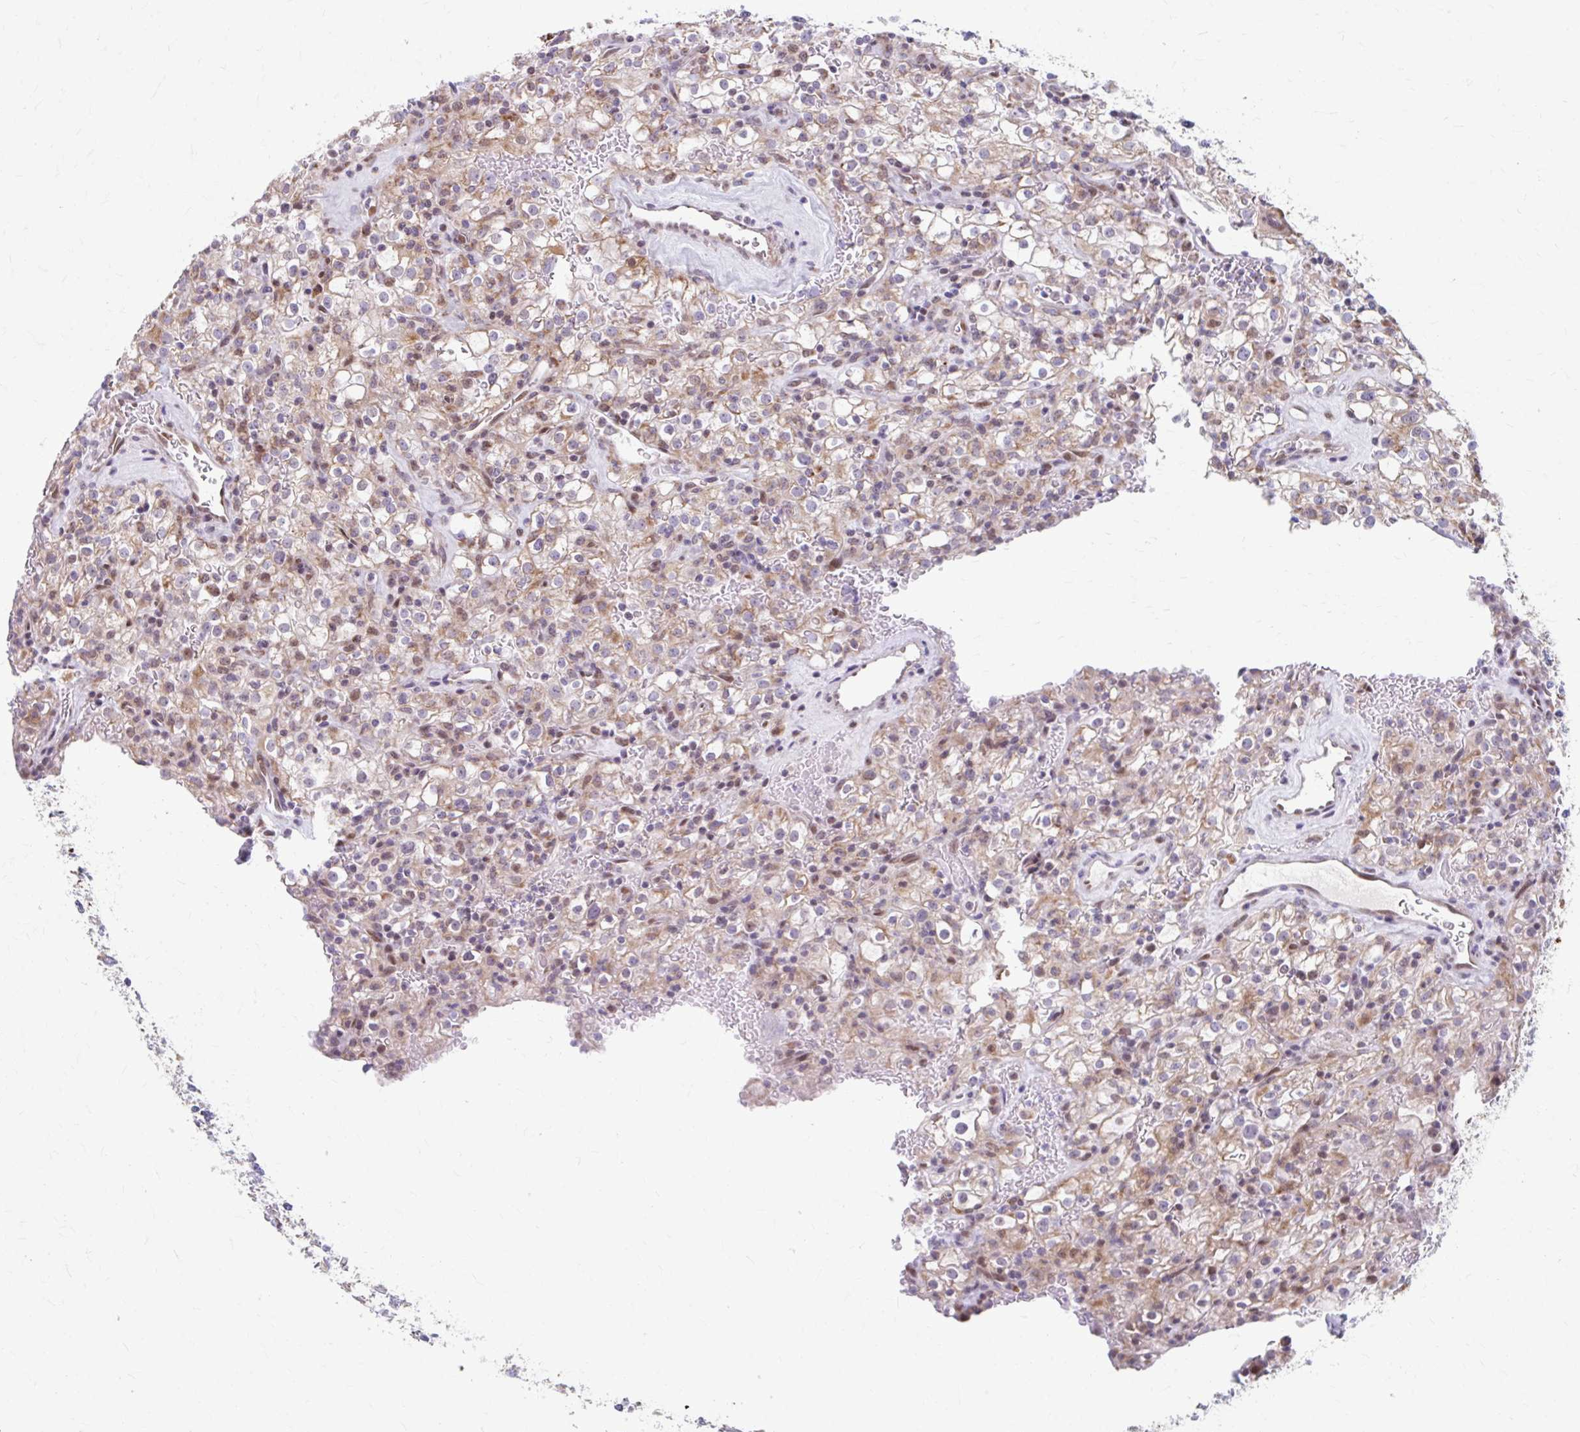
{"staining": {"intensity": "moderate", "quantity": "25%-75%", "location": "cytoplasmic/membranous,nuclear"}, "tissue": "renal cancer", "cell_type": "Tumor cells", "image_type": "cancer", "snomed": [{"axis": "morphology", "description": "Adenocarcinoma, NOS"}, {"axis": "topography", "description": "Kidney"}], "caption": "Immunohistochemical staining of human renal cancer shows medium levels of moderate cytoplasmic/membranous and nuclear protein staining in about 25%-75% of tumor cells. (Stains: DAB in brown, nuclei in blue, Microscopy: brightfield microscopy at high magnification).", "gene": "BEAN1", "patient": {"sex": "female", "age": 74}}